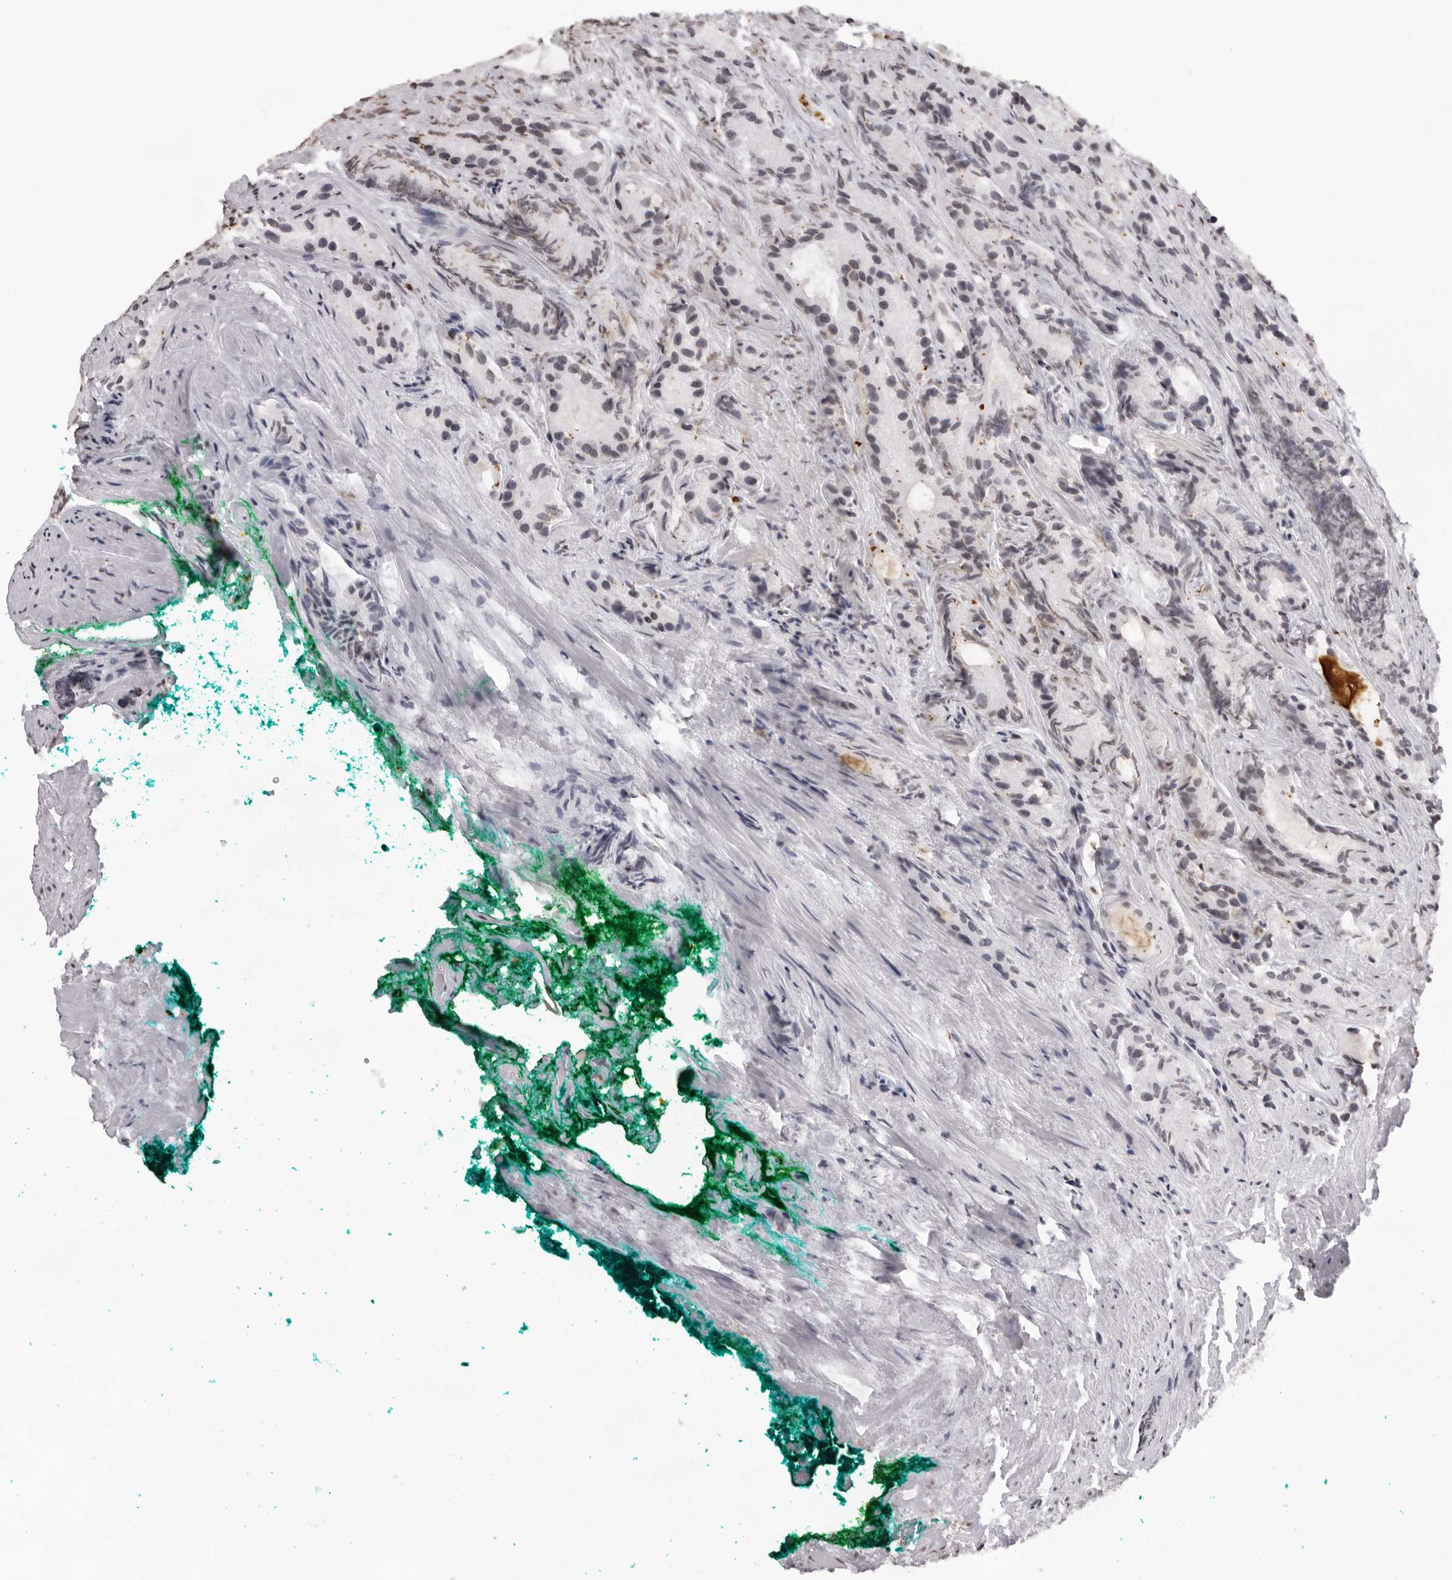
{"staining": {"intensity": "negative", "quantity": "none", "location": "none"}, "tissue": "prostate cancer", "cell_type": "Tumor cells", "image_type": "cancer", "snomed": [{"axis": "morphology", "description": "Adenocarcinoma, Low grade"}, {"axis": "topography", "description": "Prostate"}], "caption": "Immunohistochemistry (IHC) image of human prostate cancer stained for a protein (brown), which demonstrates no staining in tumor cells.", "gene": "NTM", "patient": {"sex": "male", "age": 62}}